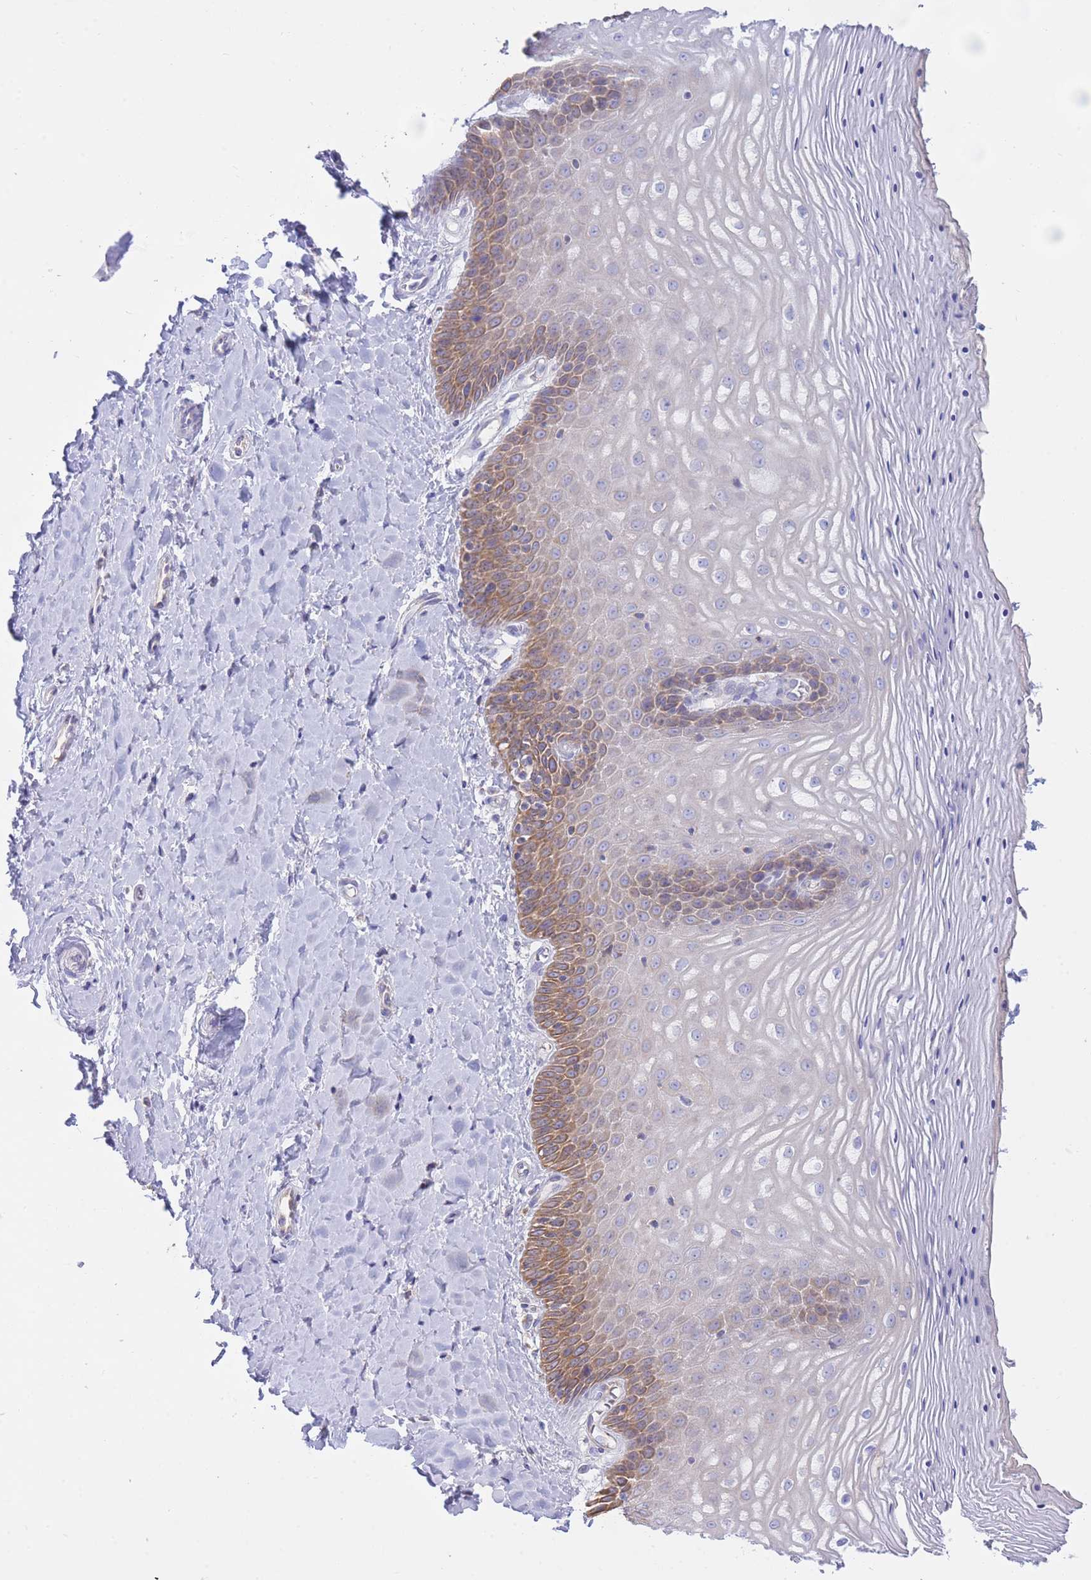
{"staining": {"intensity": "moderate", "quantity": ">75%", "location": "cytoplasmic/membranous"}, "tissue": "vagina", "cell_type": "Squamous epithelial cells", "image_type": "normal", "snomed": [{"axis": "morphology", "description": "Normal tissue, NOS"}, {"axis": "topography", "description": "Vagina"}], "caption": "Vagina stained with DAB immunohistochemistry demonstrates medium levels of moderate cytoplasmic/membranous expression in approximately >75% of squamous epithelial cells.", "gene": "NANP", "patient": {"sex": "female", "age": 65}}